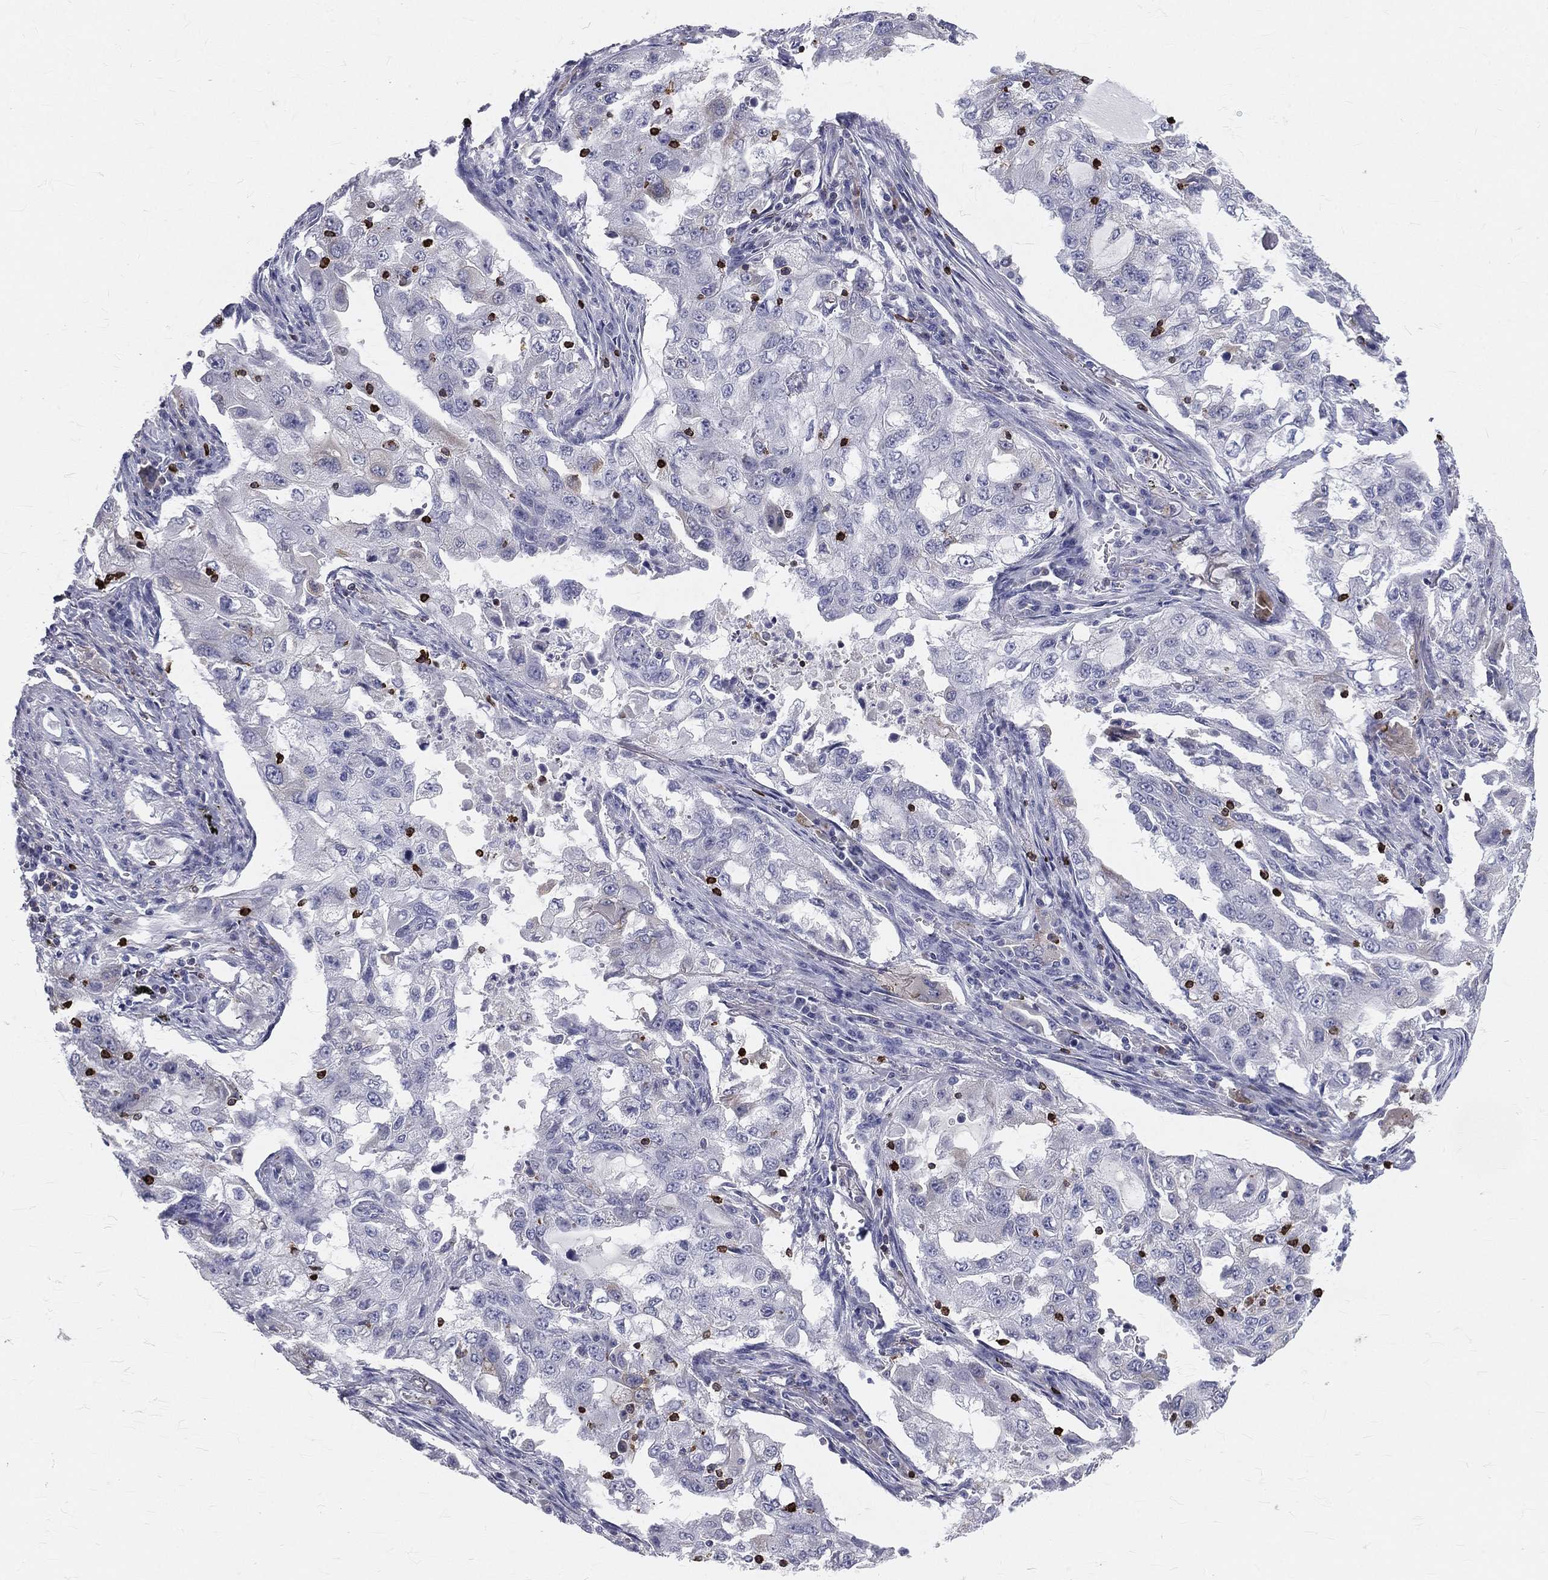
{"staining": {"intensity": "negative", "quantity": "none", "location": "none"}, "tissue": "lung cancer", "cell_type": "Tumor cells", "image_type": "cancer", "snomed": [{"axis": "morphology", "description": "Adenocarcinoma, NOS"}, {"axis": "topography", "description": "Lung"}], "caption": "IHC image of lung adenocarcinoma stained for a protein (brown), which shows no staining in tumor cells.", "gene": "CTSW", "patient": {"sex": "female", "age": 61}}